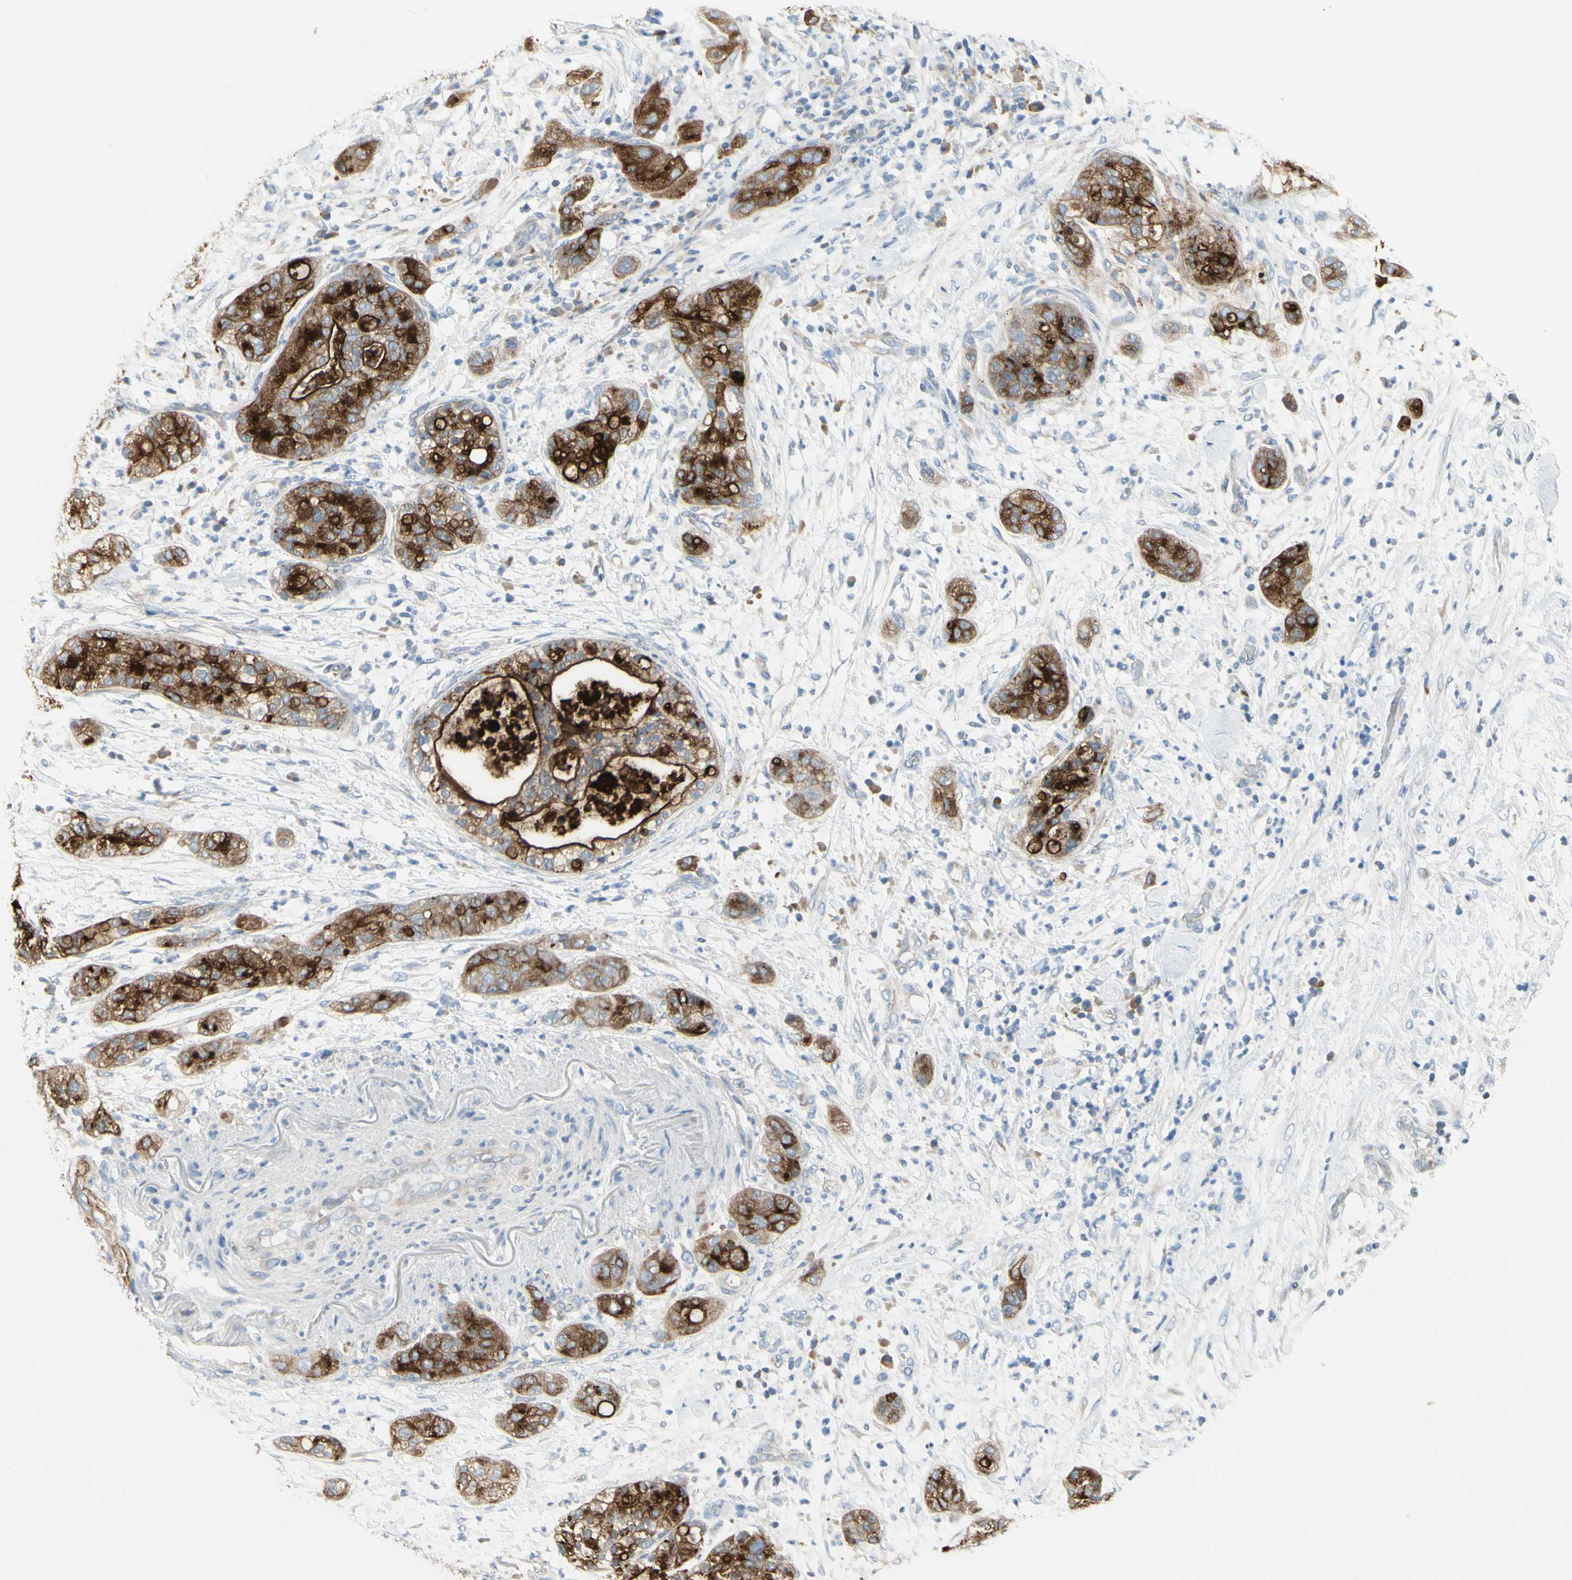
{"staining": {"intensity": "moderate", "quantity": ">75%", "location": "cytoplasmic/membranous"}, "tissue": "pancreatic cancer", "cell_type": "Tumor cells", "image_type": "cancer", "snomed": [{"axis": "morphology", "description": "Adenocarcinoma, NOS"}, {"axis": "topography", "description": "Pancreas"}], "caption": "Immunohistochemistry (IHC) image of adenocarcinoma (pancreatic) stained for a protein (brown), which demonstrates medium levels of moderate cytoplasmic/membranous expression in about >75% of tumor cells.", "gene": "MUC1", "patient": {"sex": "female", "age": 78}}